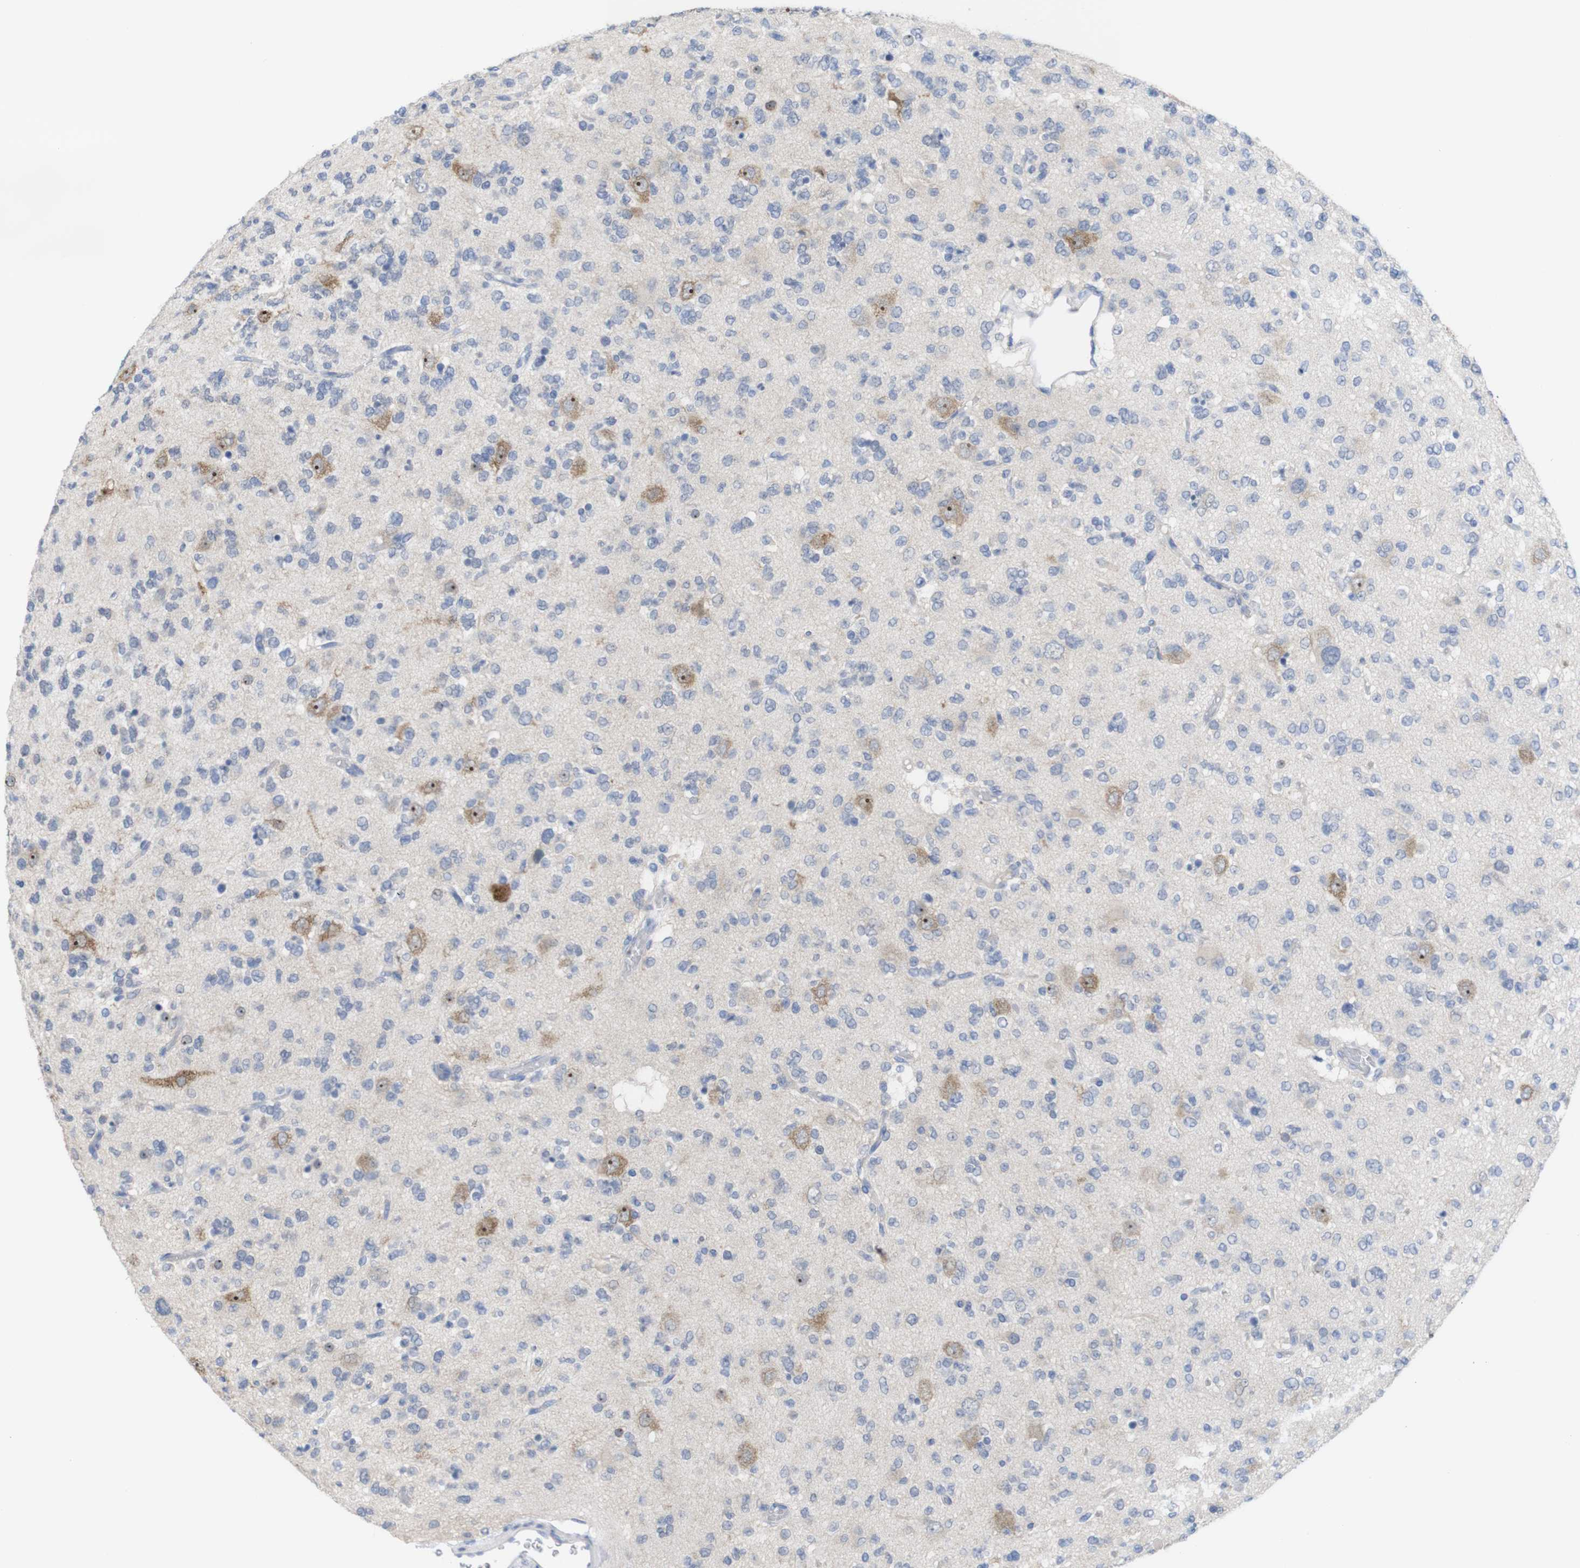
{"staining": {"intensity": "weak", "quantity": "<25%", "location": "cytoplasmic/membranous"}, "tissue": "glioma", "cell_type": "Tumor cells", "image_type": "cancer", "snomed": [{"axis": "morphology", "description": "Glioma, malignant, Low grade"}, {"axis": "topography", "description": "Brain"}], "caption": "The photomicrograph reveals no significant positivity in tumor cells of malignant glioma (low-grade).", "gene": "PNMA1", "patient": {"sex": "male", "age": 38}}